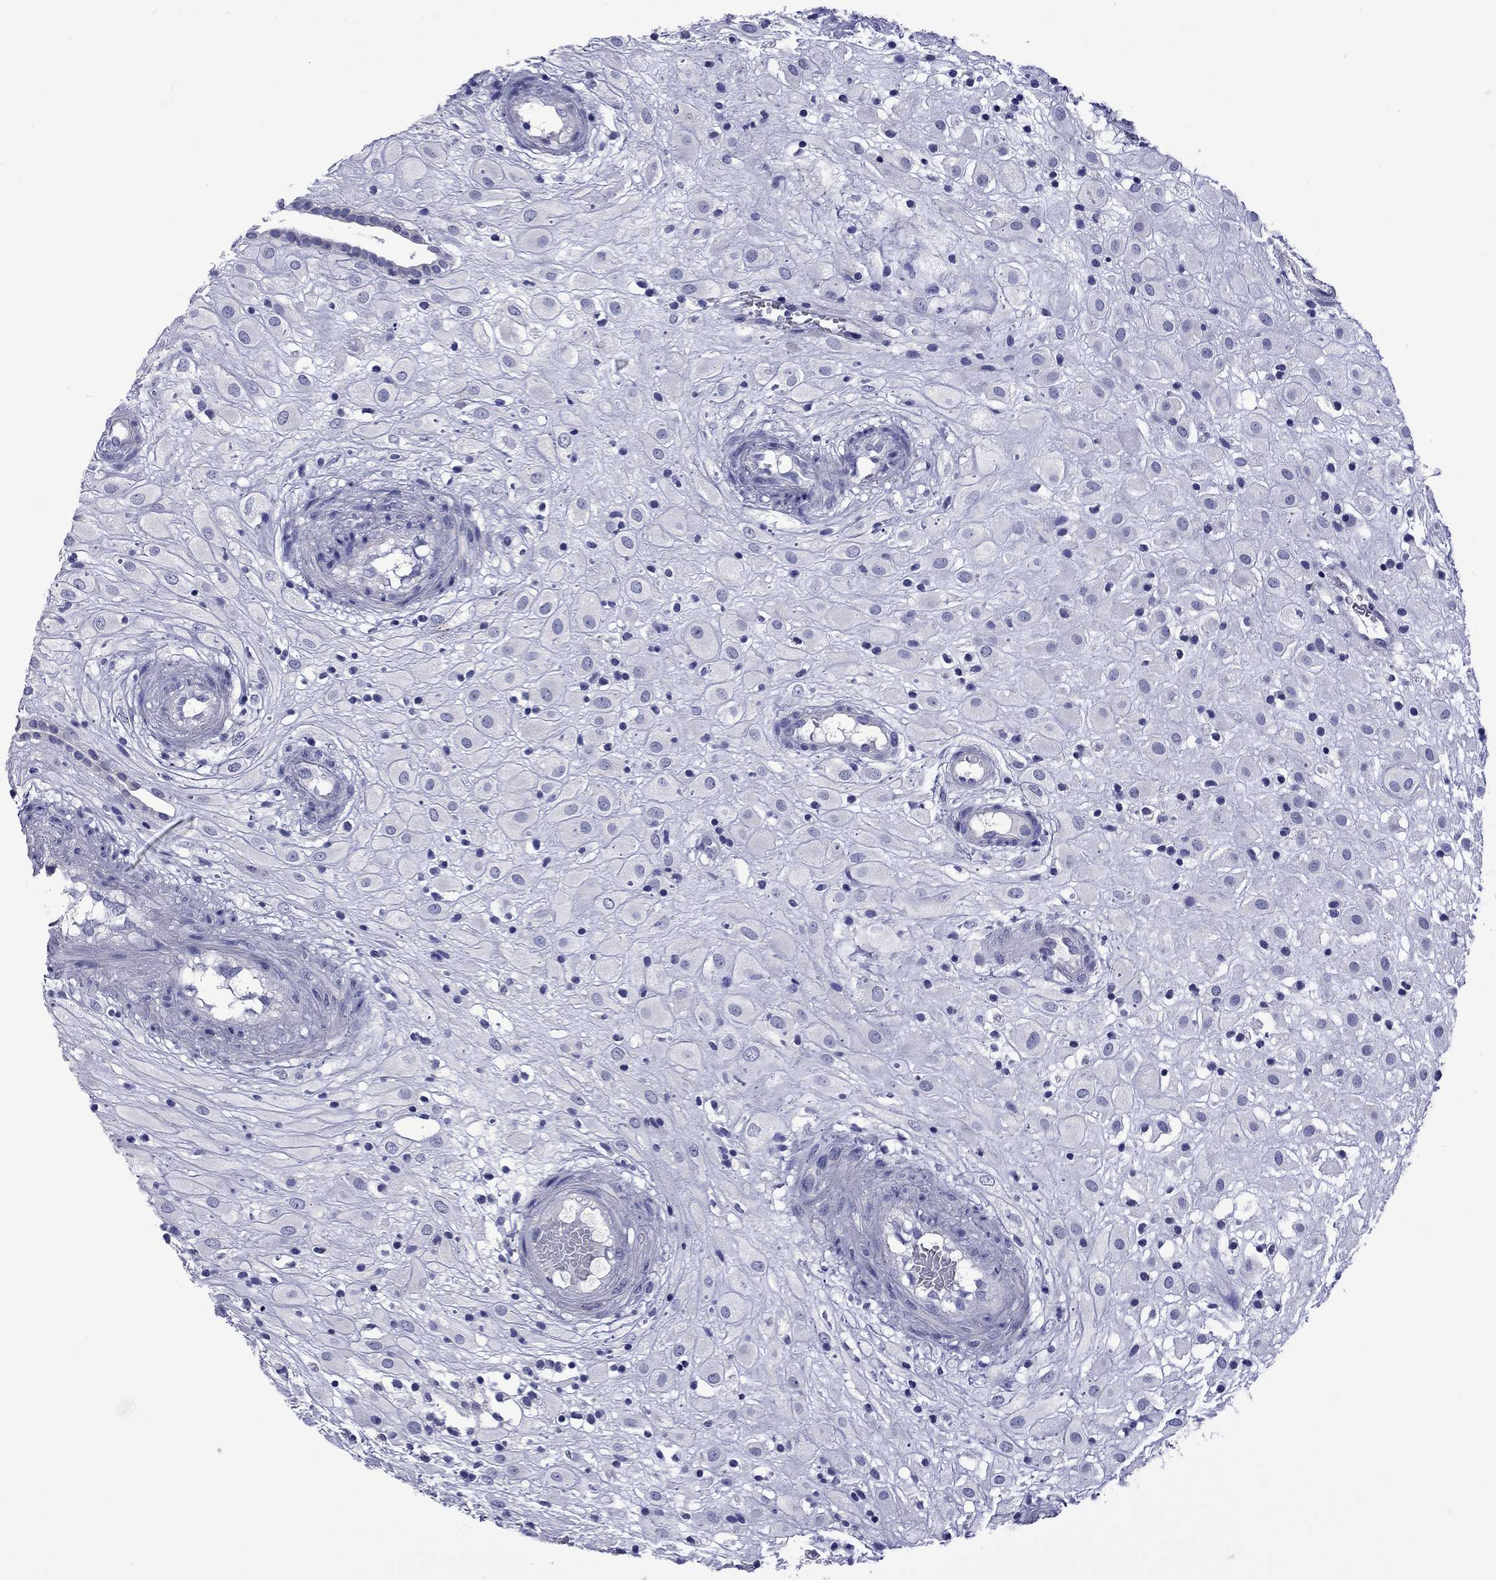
{"staining": {"intensity": "negative", "quantity": "none", "location": "none"}, "tissue": "placenta", "cell_type": "Decidual cells", "image_type": "normal", "snomed": [{"axis": "morphology", "description": "Normal tissue, NOS"}, {"axis": "topography", "description": "Placenta"}], "caption": "The photomicrograph exhibits no significant positivity in decidual cells of placenta. Brightfield microscopy of IHC stained with DAB (3,3'-diaminobenzidine) (brown) and hematoxylin (blue), captured at high magnification.", "gene": "EPPIN", "patient": {"sex": "female", "age": 24}}